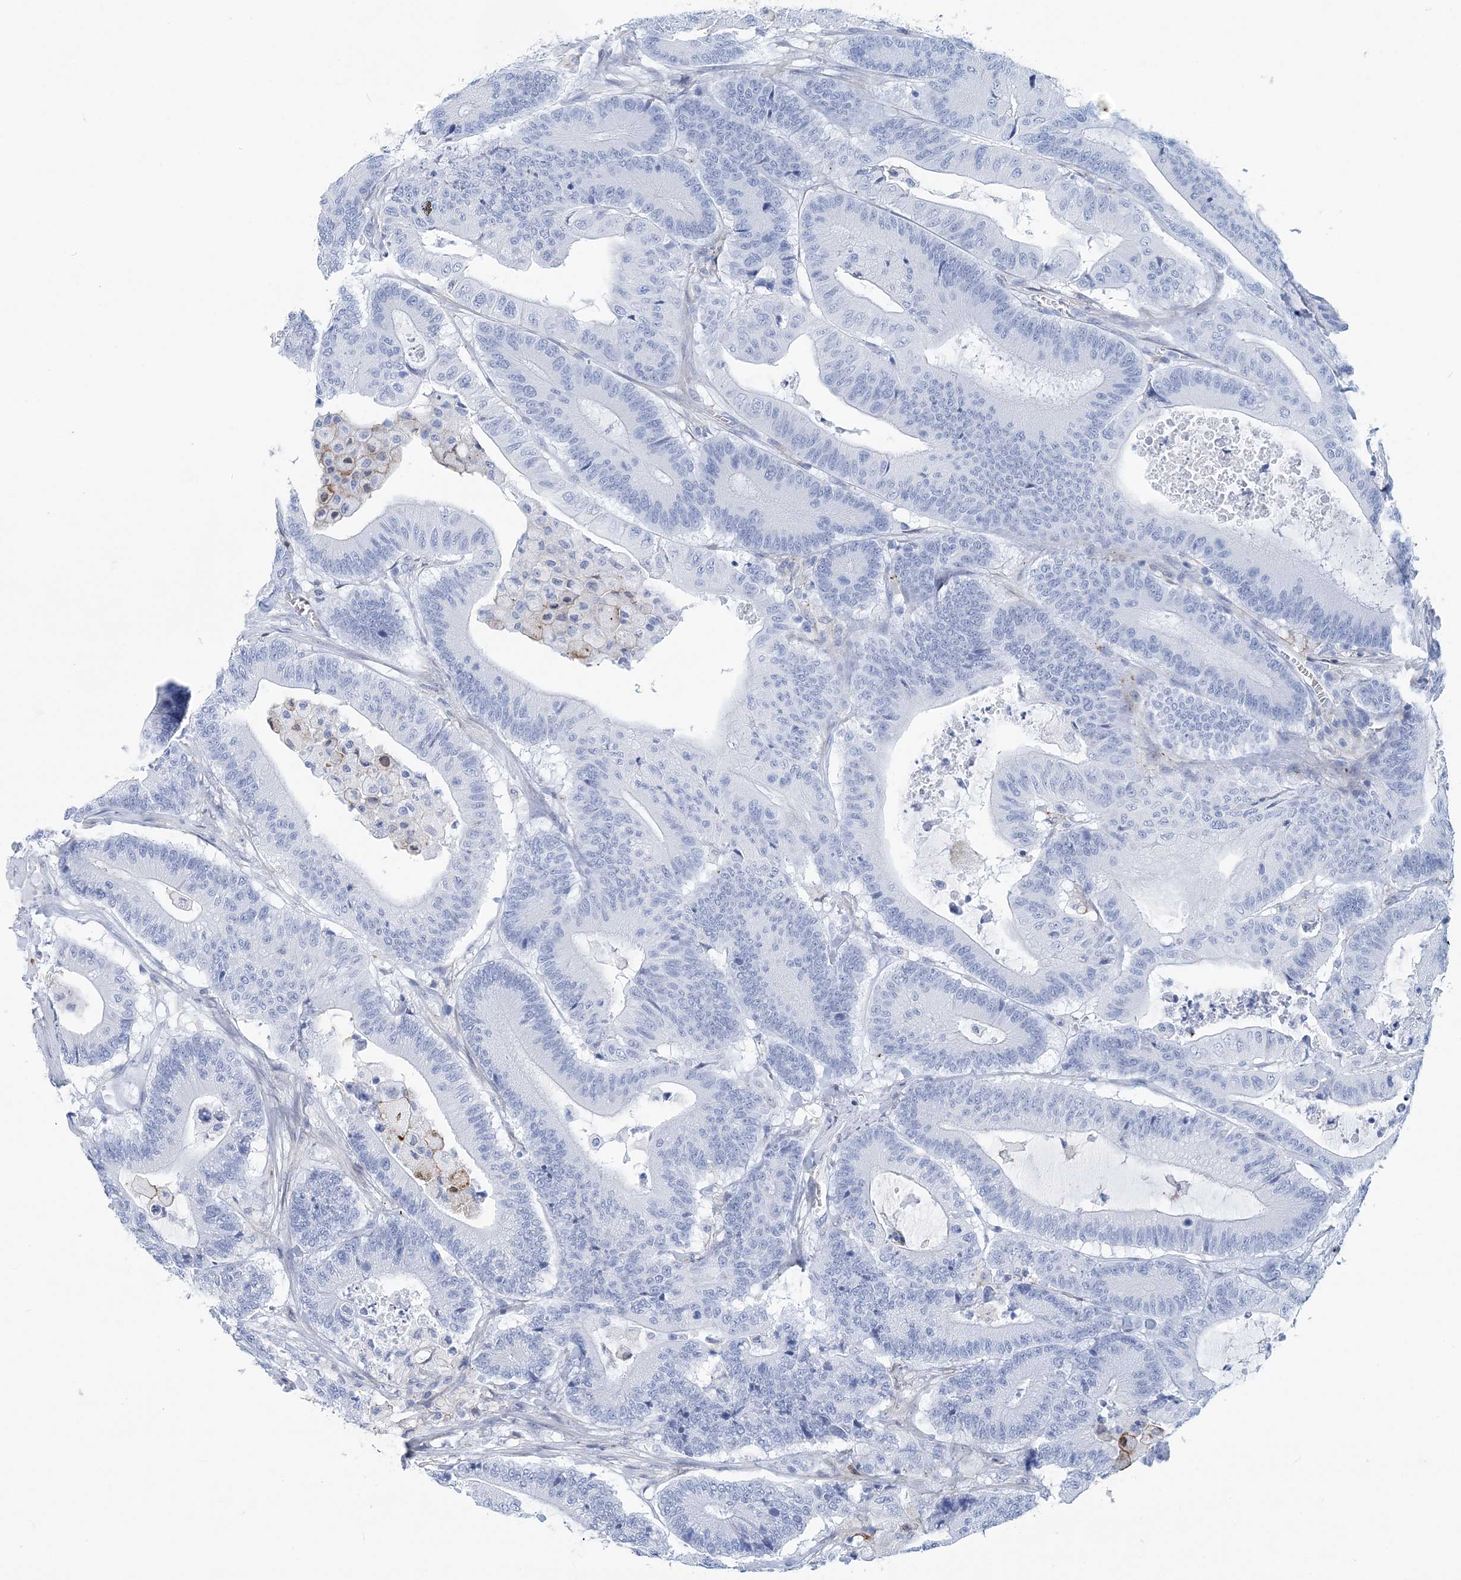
{"staining": {"intensity": "negative", "quantity": "none", "location": "none"}, "tissue": "colorectal cancer", "cell_type": "Tumor cells", "image_type": "cancer", "snomed": [{"axis": "morphology", "description": "Adenocarcinoma, NOS"}, {"axis": "topography", "description": "Colon"}], "caption": "Photomicrograph shows no significant protein staining in tumor cells of colorectal cancer. (DAB IHC with hematoxylin counter stain).", "gene": "NKX6-1", "patient": {"sex": "female", "age": 84}}